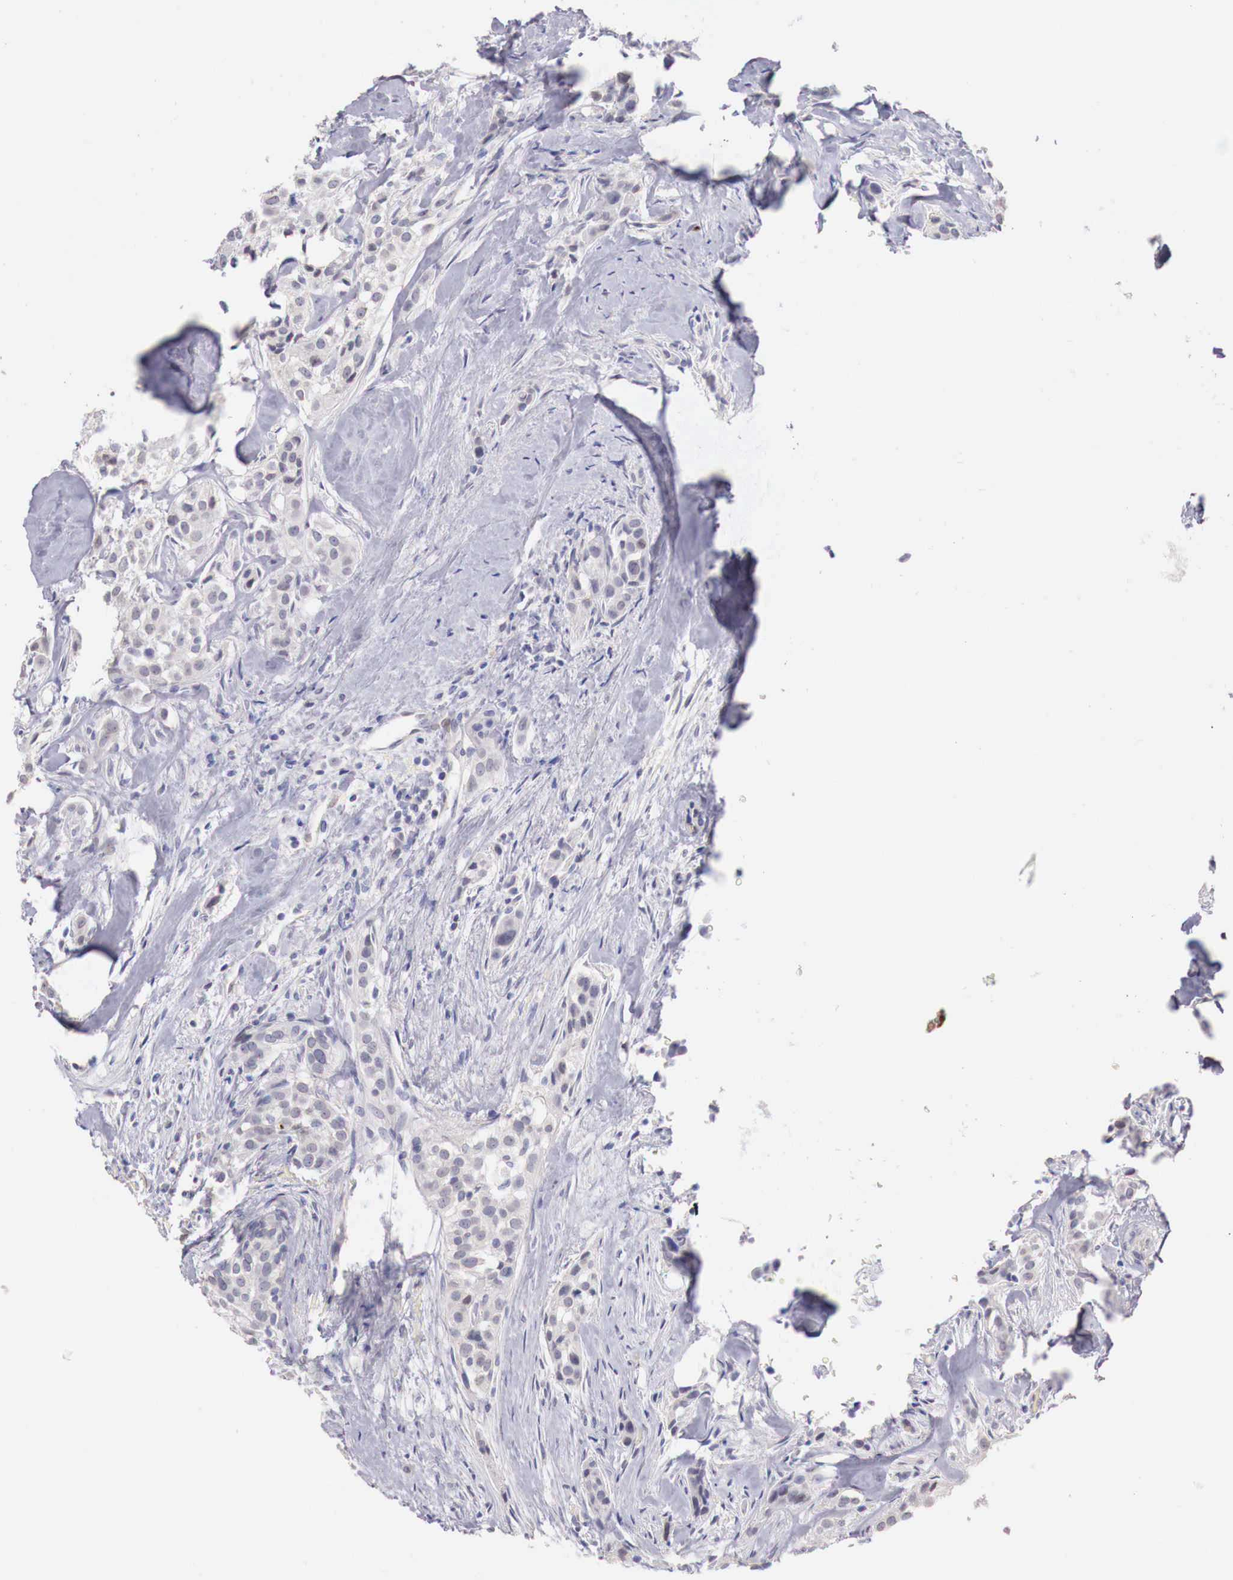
{"staining": {"intensity": "negative", "quantity": "none", "location": "none"}, "tissue": "breast cancer", "cell_type": "Tumor cells", "image_type": "cancer", "snomed": [{"axis": "morphology", "description": "Duct carcinoma"}, {"axis": "topography", "description": "Breast"}], "caption": "Immunohistochemistry micrograph of breast invasive ductal carcinoma stained for a protein (brown), which exhibits no staining in tumor cells.", "gene": "ITIH6", "patient": {"sex": "female", "age": 45}}